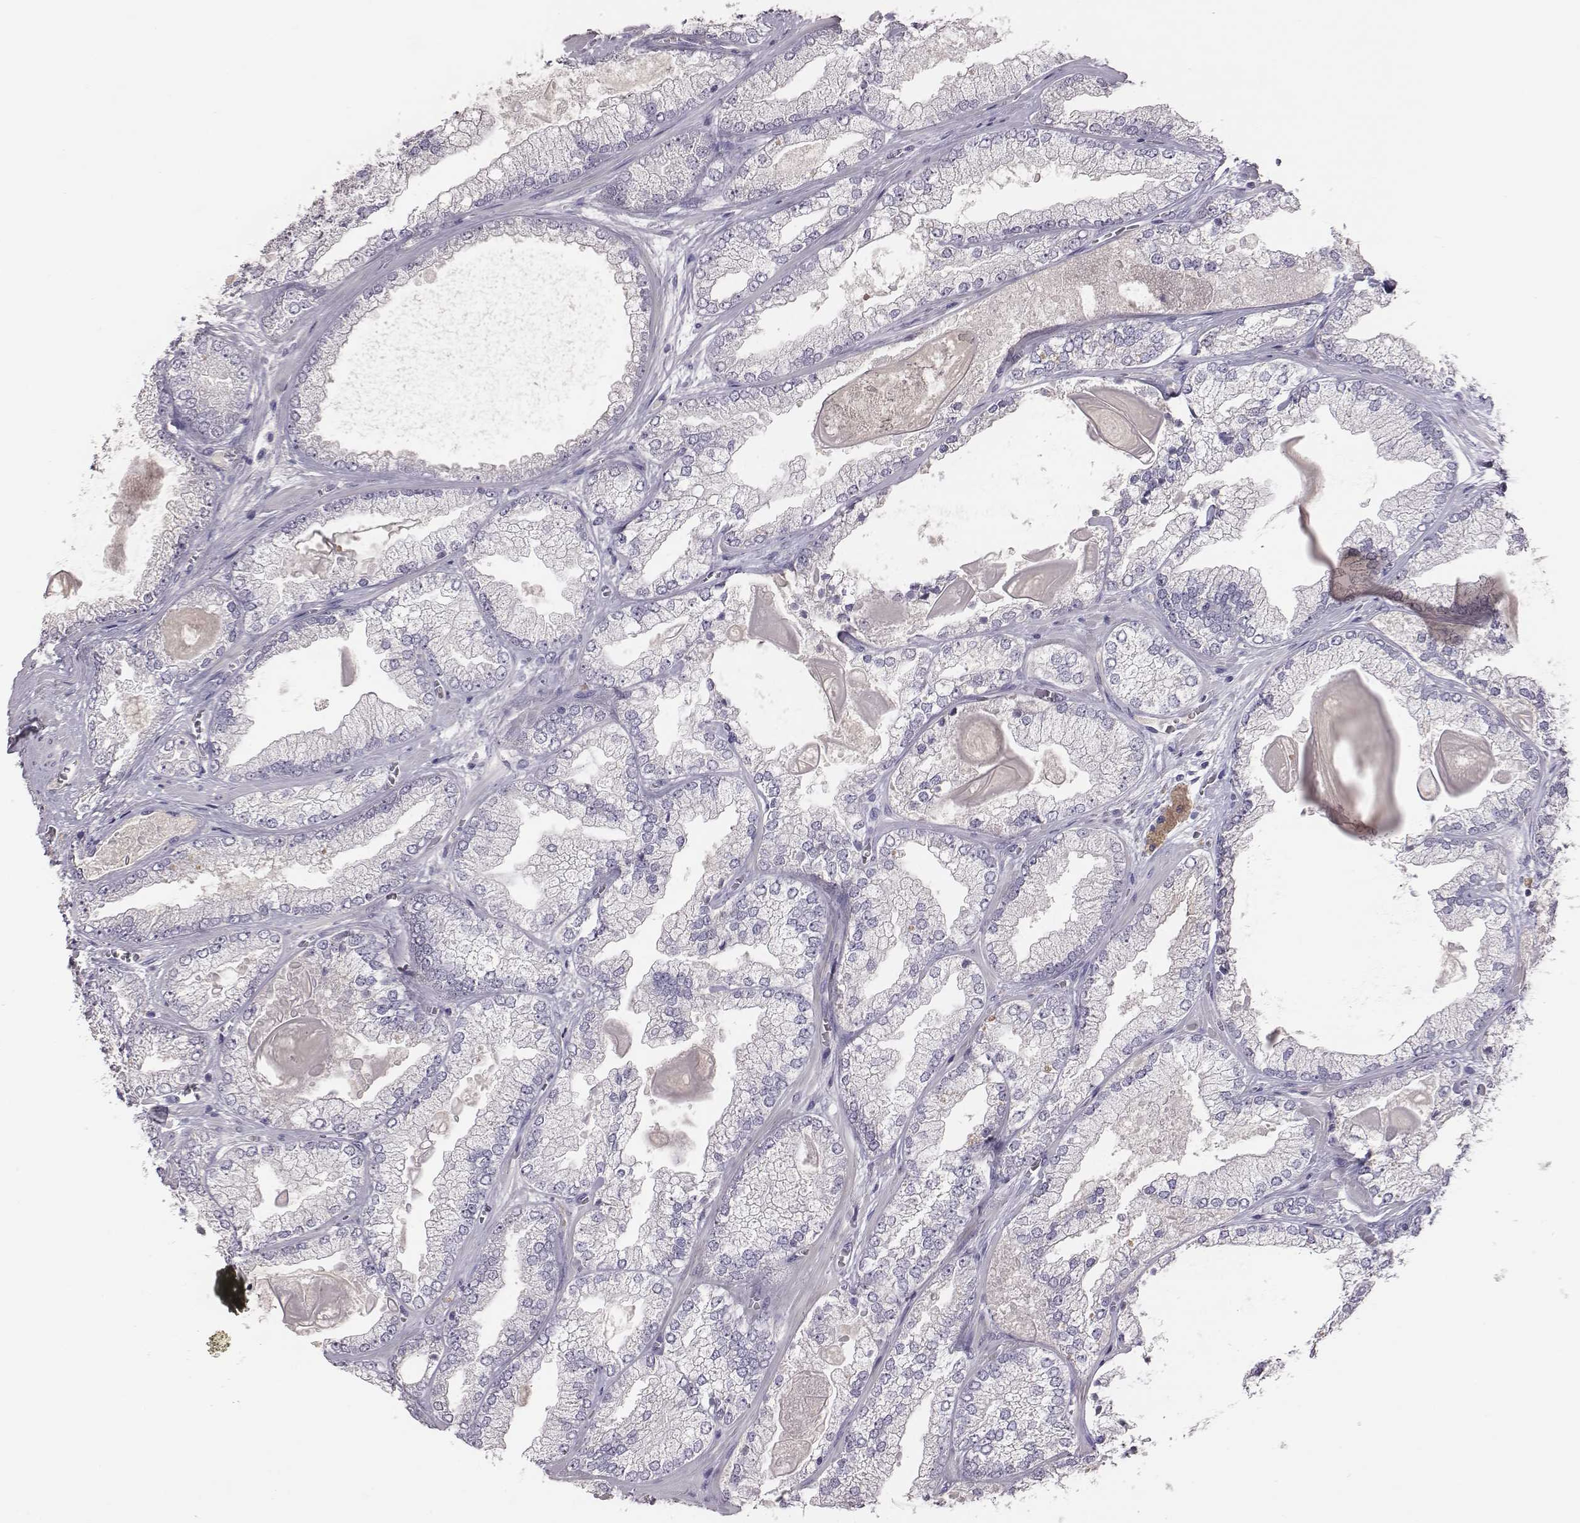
{"staining": {"intensity": "negative", "quantity": "none", "location": "none"}, "tissue": "prostate cancer", "cell_type": "Tumor cells", "image_type": "cancer", "snomed": [{"axis": "morphology", "description": "Adenocarcinoma, Low grade"}, {"axis": "topography", "description": "Prostate"}], "caption": "IHC of prostate cancer reveals no positivity in tumor cells.", "gene": "EN1", "patient": {"sex": "male", "age": 57}}